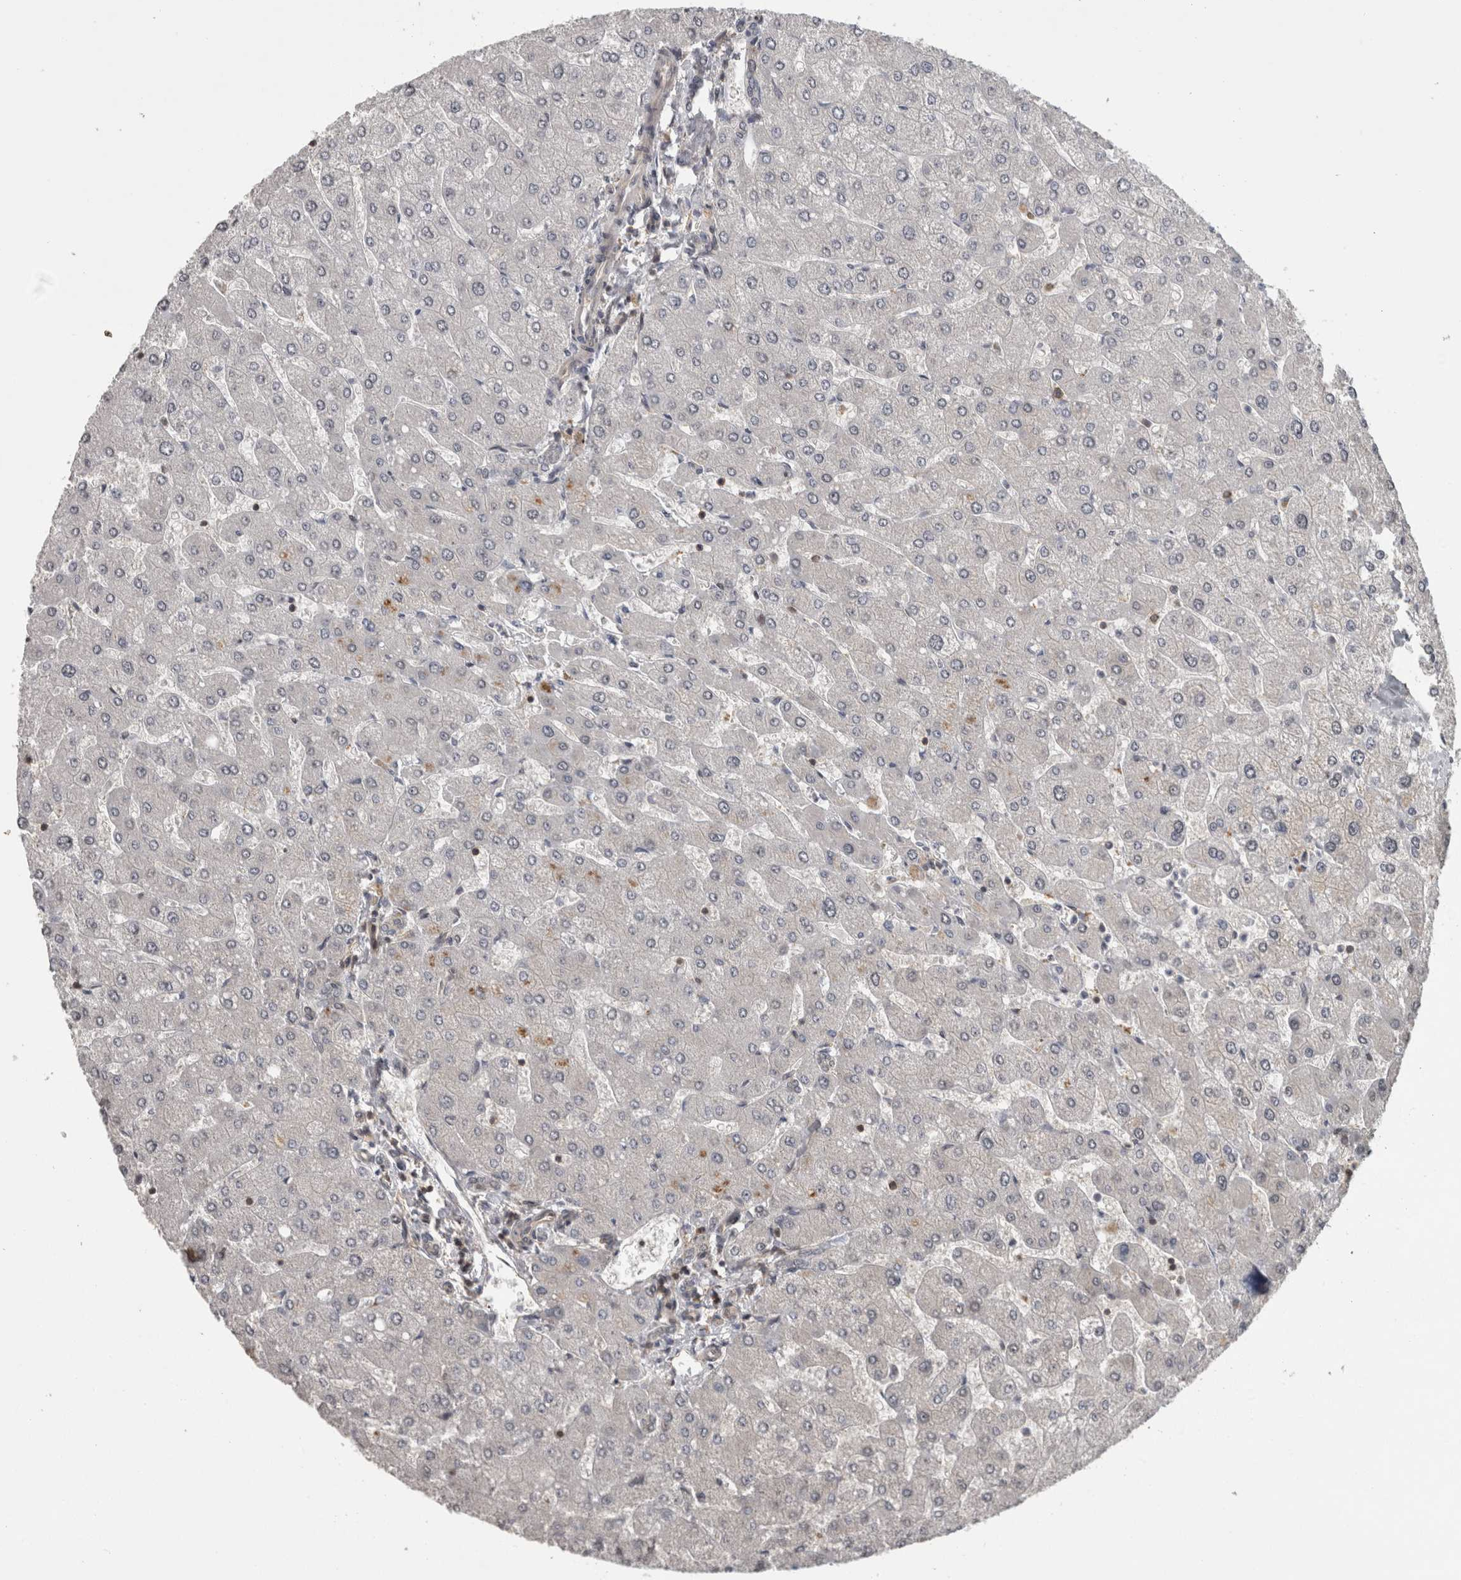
{"staining": {"intensity": "weak", "quantity": "<25%", "location": "cytoplasmic/membranous"}, "tissue": "liver", "cell_type": "Cholangiocytes", "image_type": "normal", "snomed": [{"axis": "morphology", "description": "Normal tissue, NOS"}, {"axis": "topography", "description": "Liver"}], "caption": "This photomicrograph is of normal liver stained with immunohistochemistry to label a protein in brown with the nuclei are counter-stained blue. There is no positivity in cholangiocytes. (DAB (3,3'-diaminobenzidine) immunohistochemistry with hematoxylin counter stain).", "gene": "ATXN2", "patient": {"sex": "male", "age": 55}}